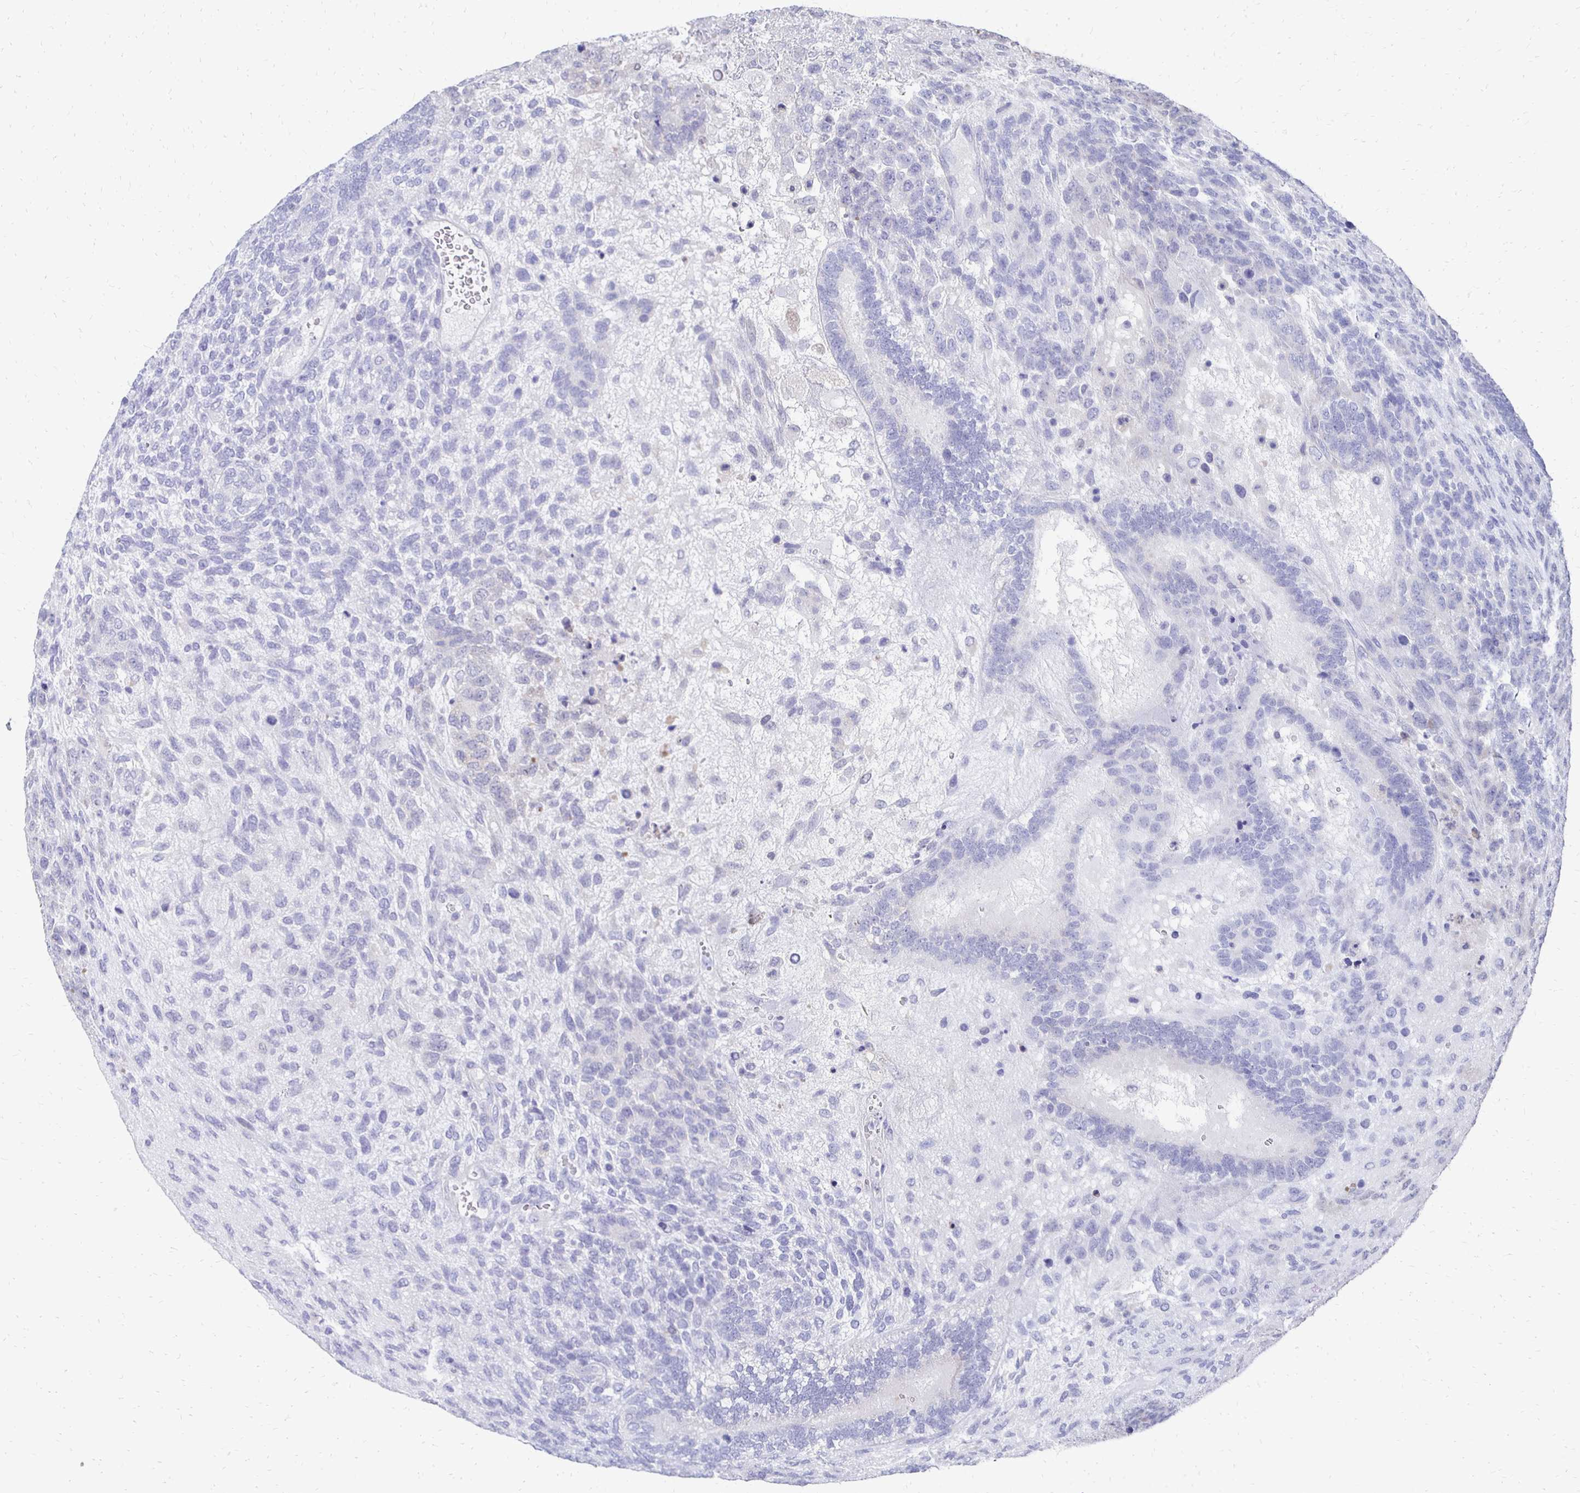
{"staining": {"intensity": "negative", "quantity": "none", "location": "none"}, "tissue": "testis cancer", "cell_type": "Tumor cells", "image_type": "cancer", "snomed": [{"axis": "morphology", "description": "Normal tissue, NOS"}, {"axis": "morphology", "description": "Carcinoma, Embryonal, NOS"}, {"axis": "topography", "description": "Testis"}, {"axis": "topography", "description": "Epididymis"}], "caption": "High power microscopy image of an immunohistochemistry (IHC) micrograph of testis cancer (embryonal carcinoma), revealing no significant positivity in tumor cells.", "gene": "SYCP3", "patient": {"sex": "male", "age": 23}}